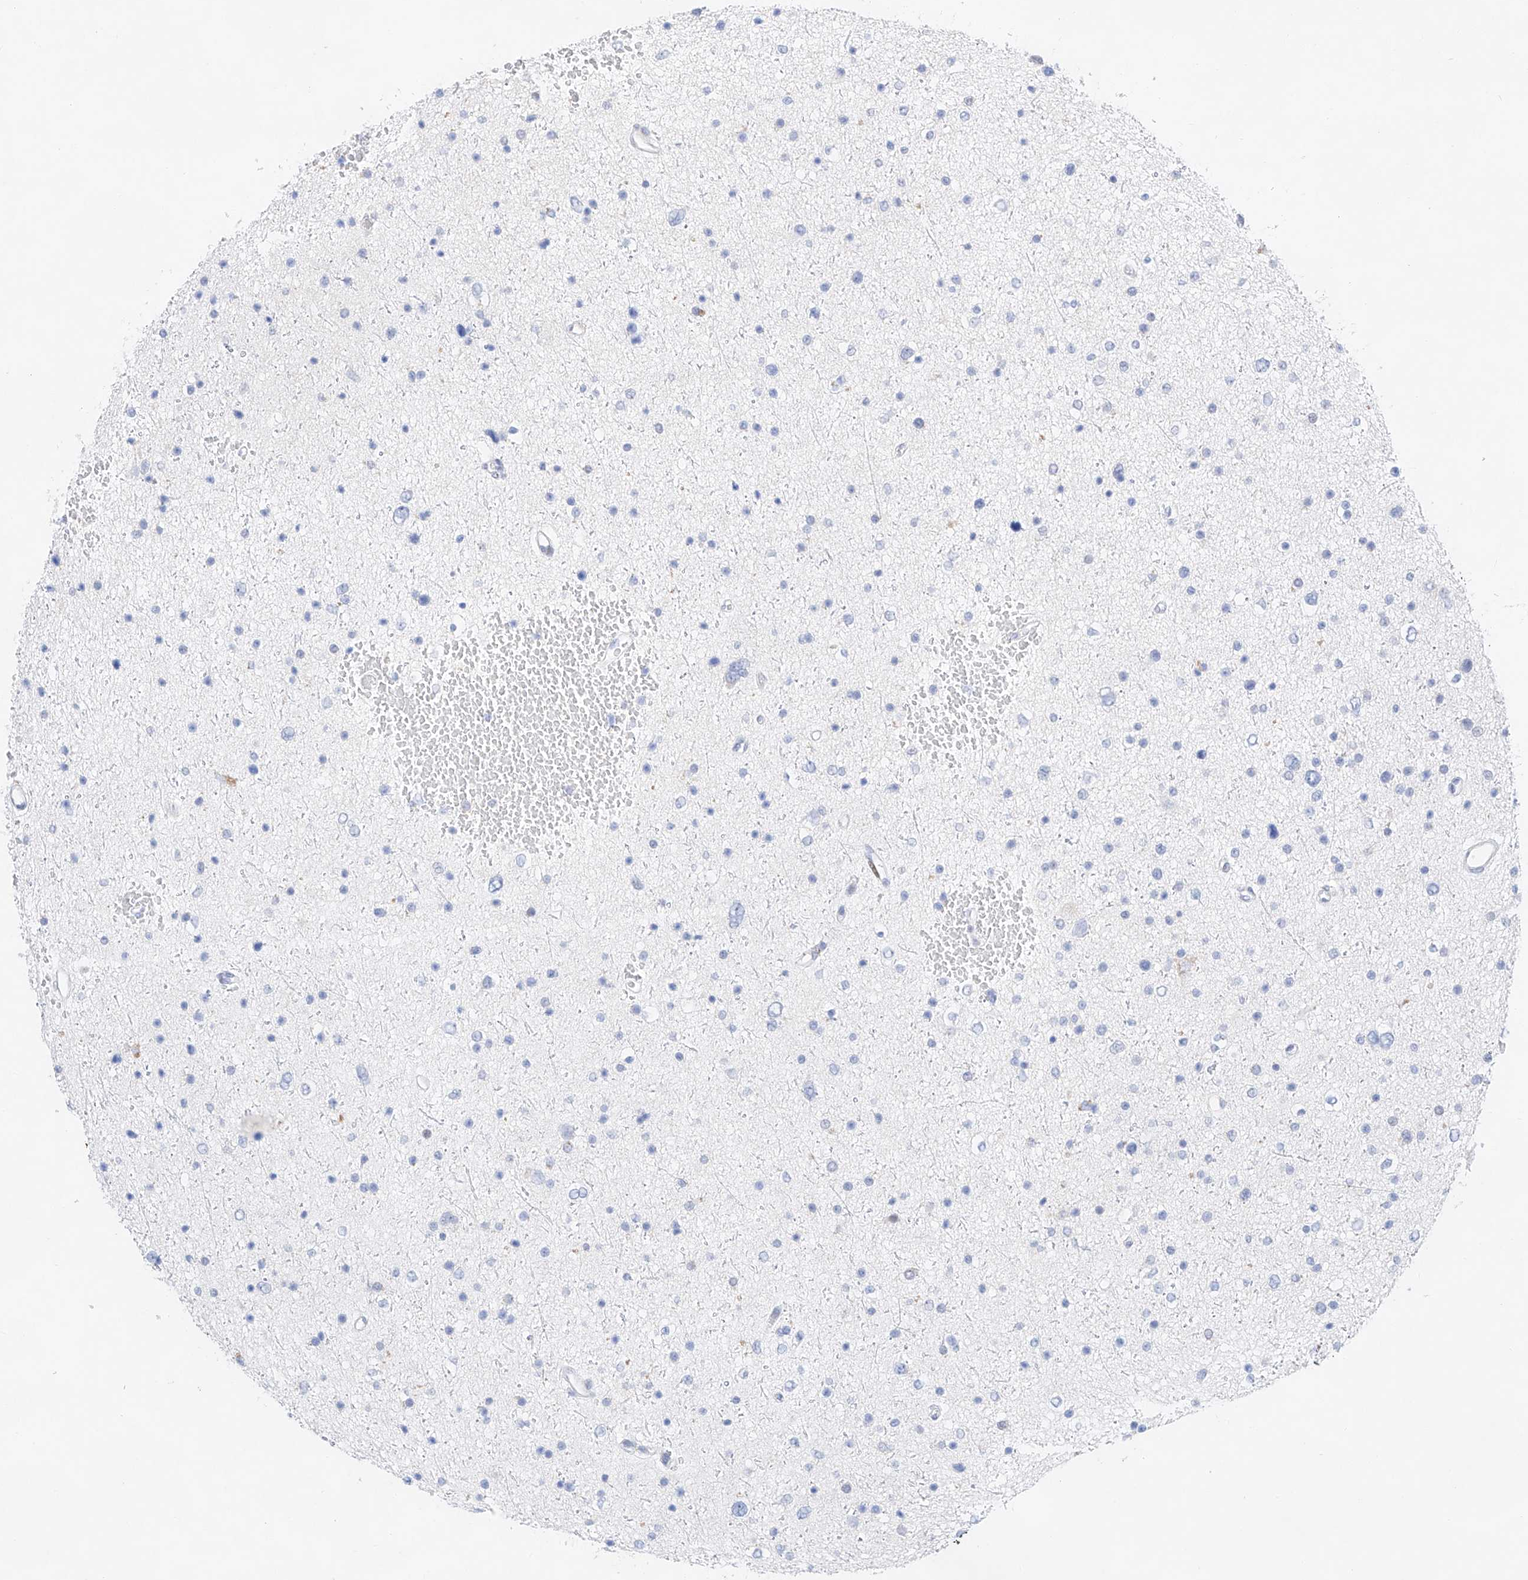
{"staining": {"intensity": "negative", "quantity": "none", "location": "none"}, "tissue": "glioma", "cell_type": "Tumor cells", "image_type": "cancer", "snomed": [{"axis": "morphology", "description": "Glioma, malignant, Low grade"}, {"axis": "topography", "description": "Brain"}], "caption": "Immunohistochemistry (IHC) of malignant glioma (low-grade) displays no expression in tumor cells. The staining was performed using DAB to visualize the protein expression in brown, while the nuclei were stained in blue with hematoxylin (Magnification: 20x).", "gene": "NT5C3B", "patient": {"sex": "female", "age": 37}}